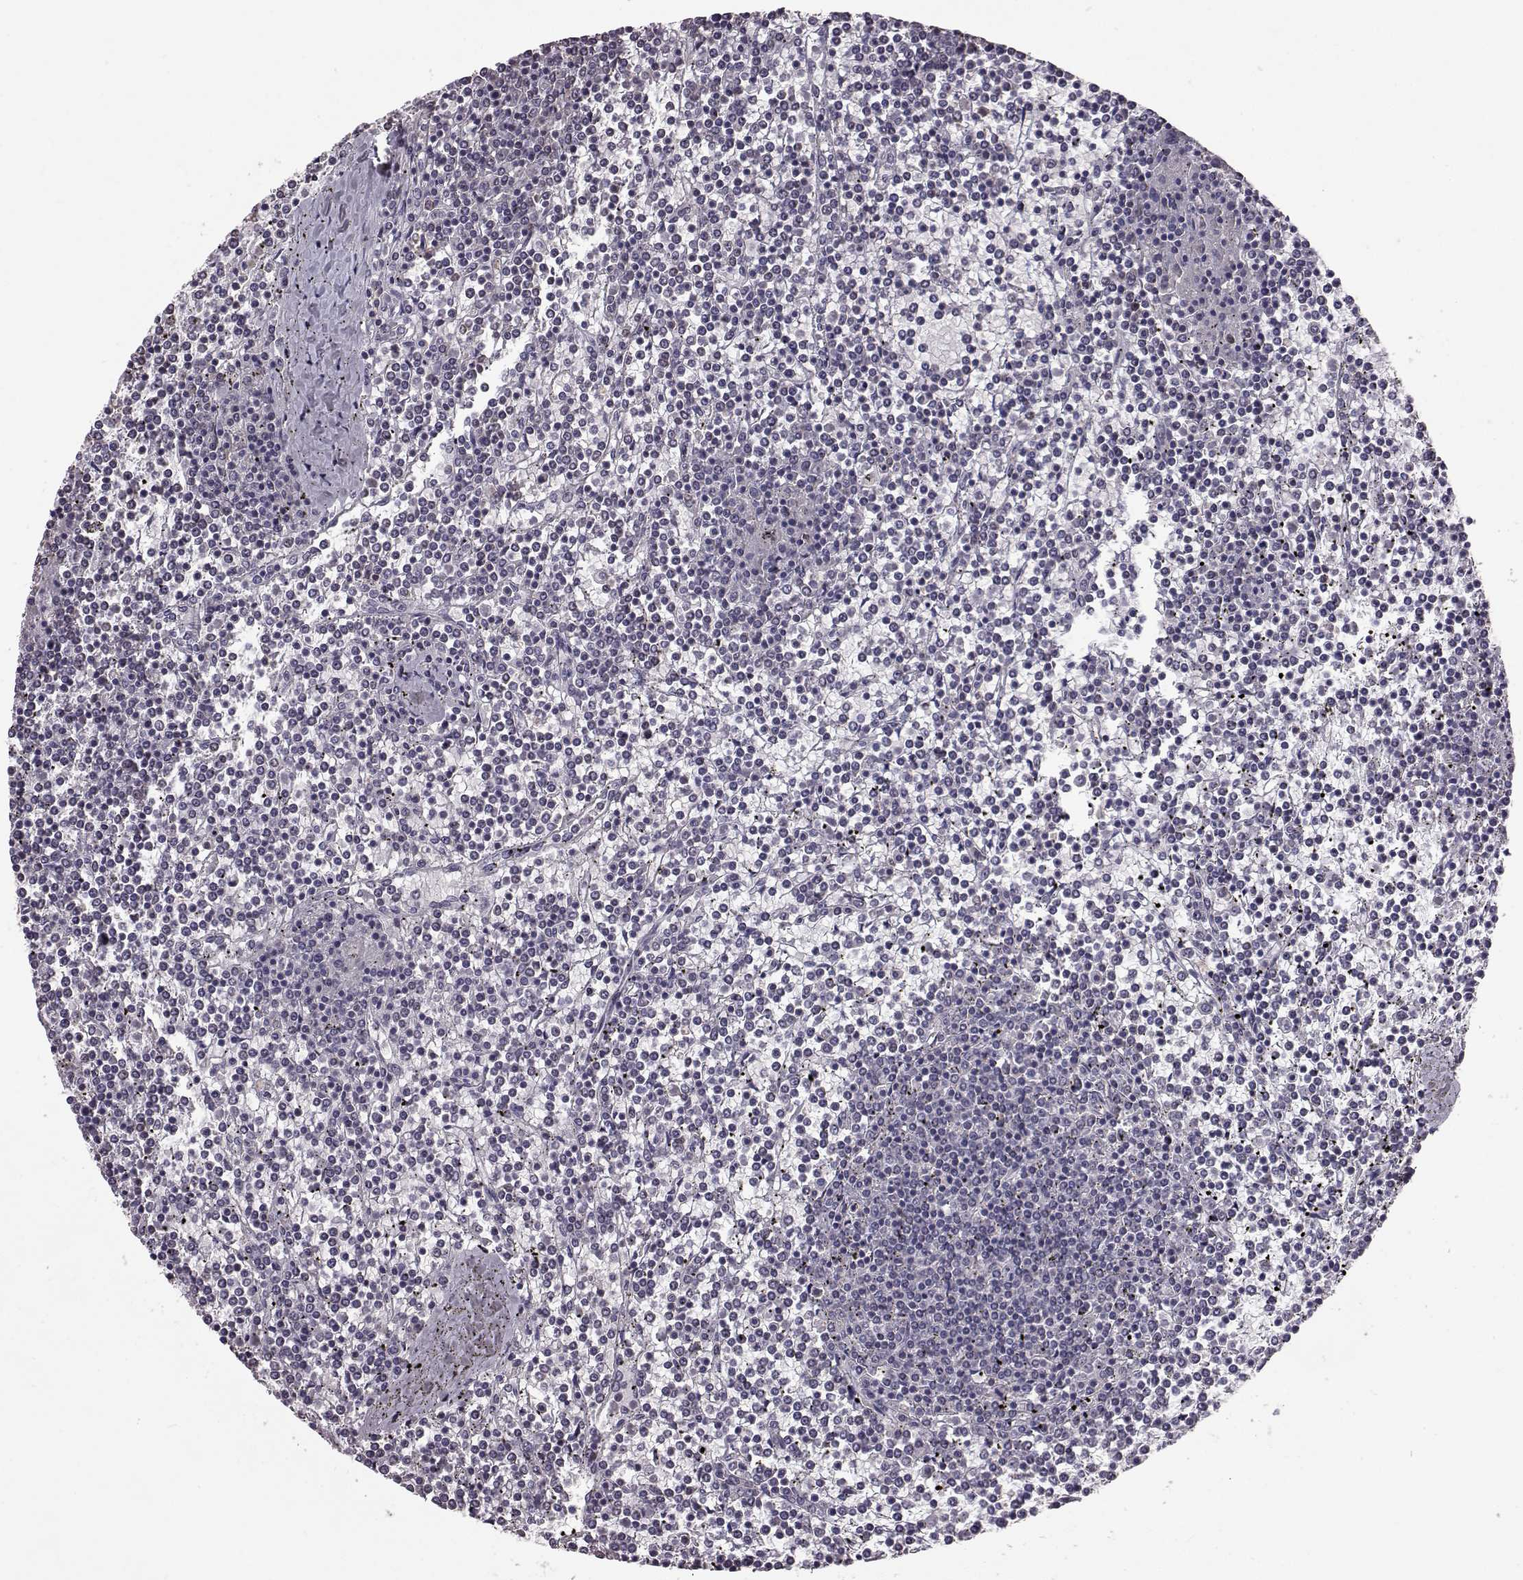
{"staining": {"intensity": "negative", "quantity": "none", "location": "none"}, "tissue": "lymphoma", "cell_type": "Tumor cells", "image_type": "cancer", "snomed": [{"axis": "morphology", "description": "Malignant lymphoma, non-Hodgkin's type, Low grade"}, {"axis": "topography", "description": "Spleen"}], "caption": "DAB immunohistochemical staining of malignant lymphoma, non-Hodgkin's type (low-grade) shows no significant positivity in tumor cells.", "gene": "ALDH3A1", "patient": {"sex": "female", "age": 19}}